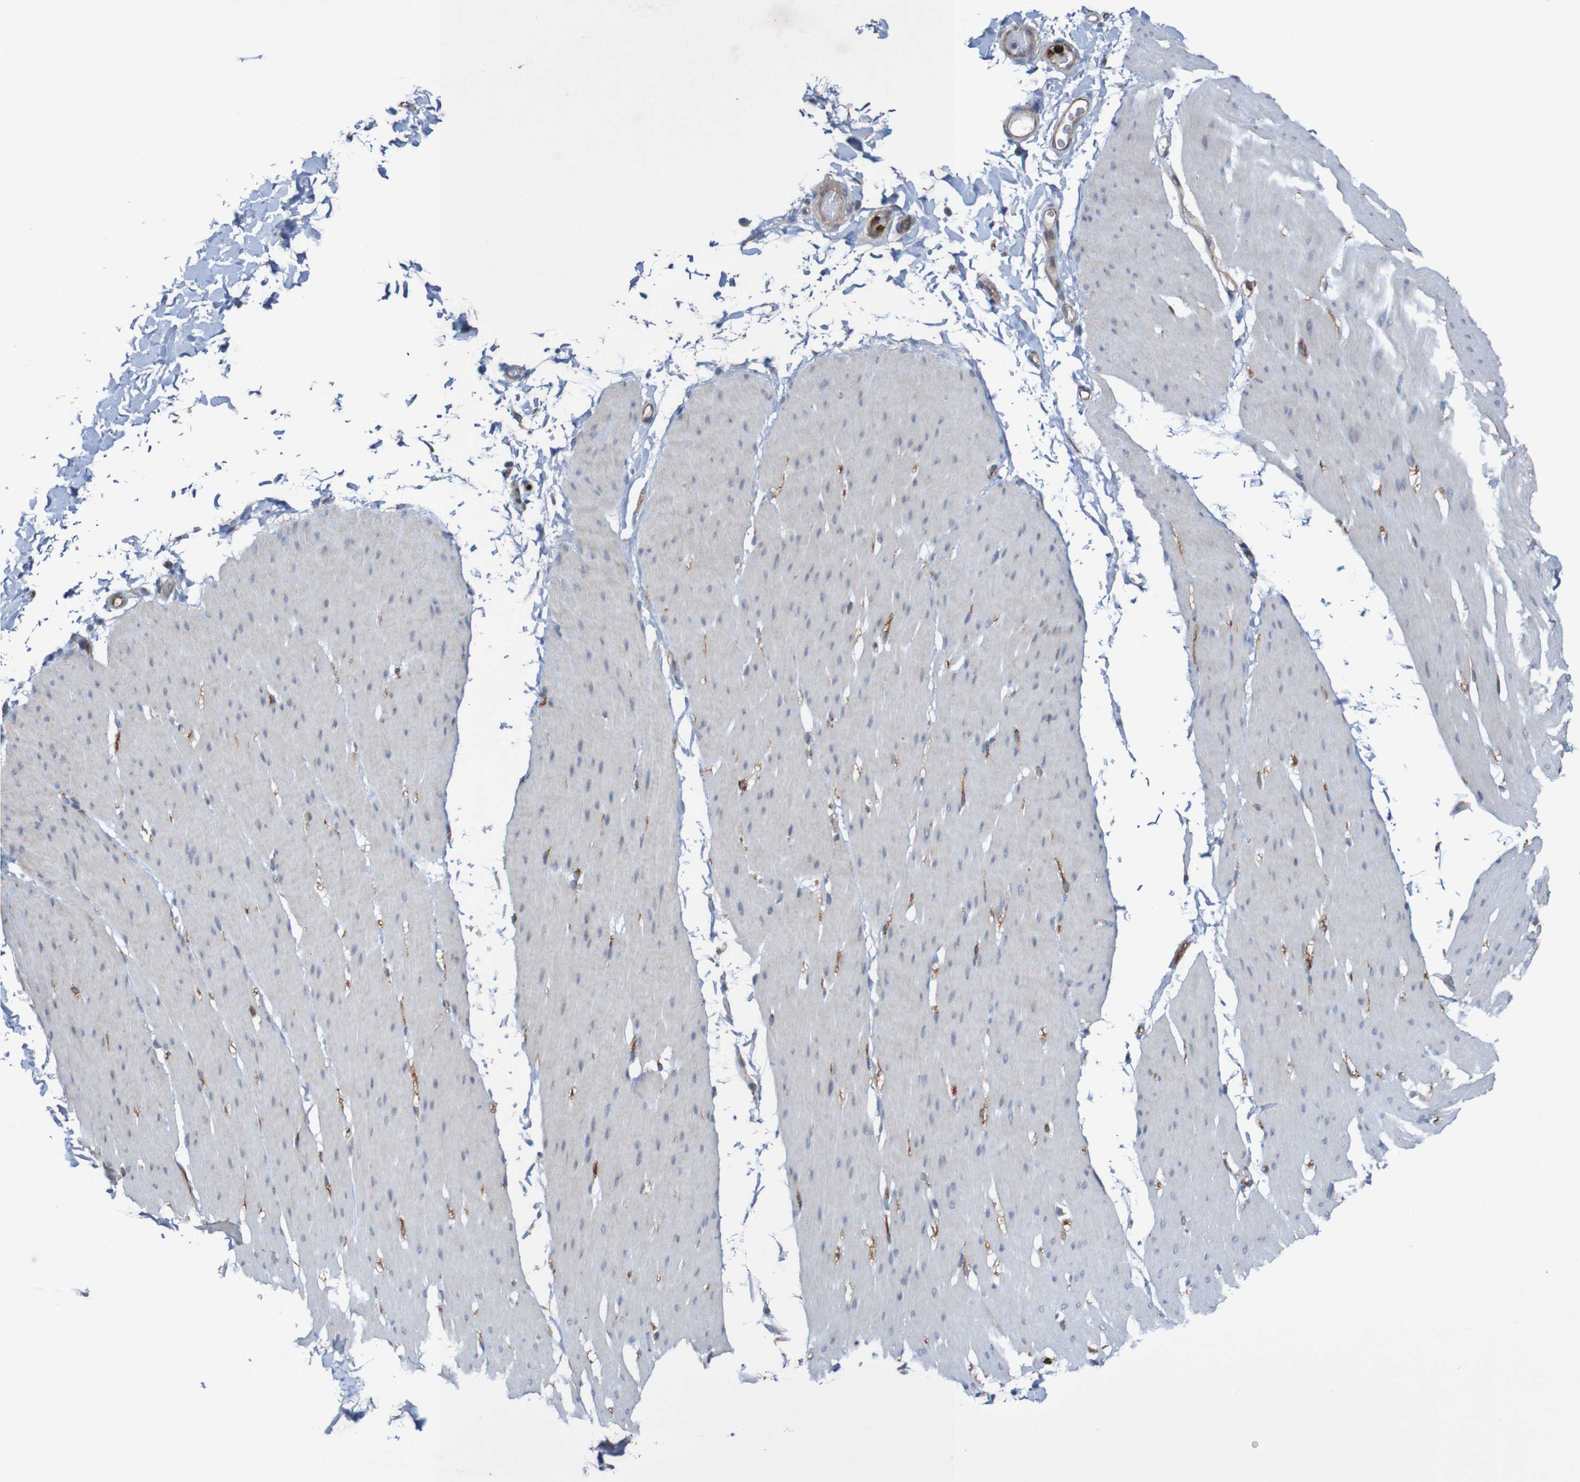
{"staining": {"intensity": "weak", "quantity": "25%-75%", "location": "cytoplasmic/membranous"}, "tissue": "smooth muscle", "cell_type": "Smooth muscle cells", "image_type": "normal", "snomed": [{"axis": "morphology", "description": "Normal tissue, NOS"}, {"axis": "topography", "description": "Smooth muscle"}, {"axis": "topography", "description": "Colon"}], "caption": "Immunohistochemistry micrograph of normal smooth muscle stained for a protein (brown), which demonstrates low levels of weak cytoplasmic/membranous expression in about 25%-75% of smooth muscle cells.", "gene": "ST8SIA6", "patient": {"sex": "male", "age": 67}}